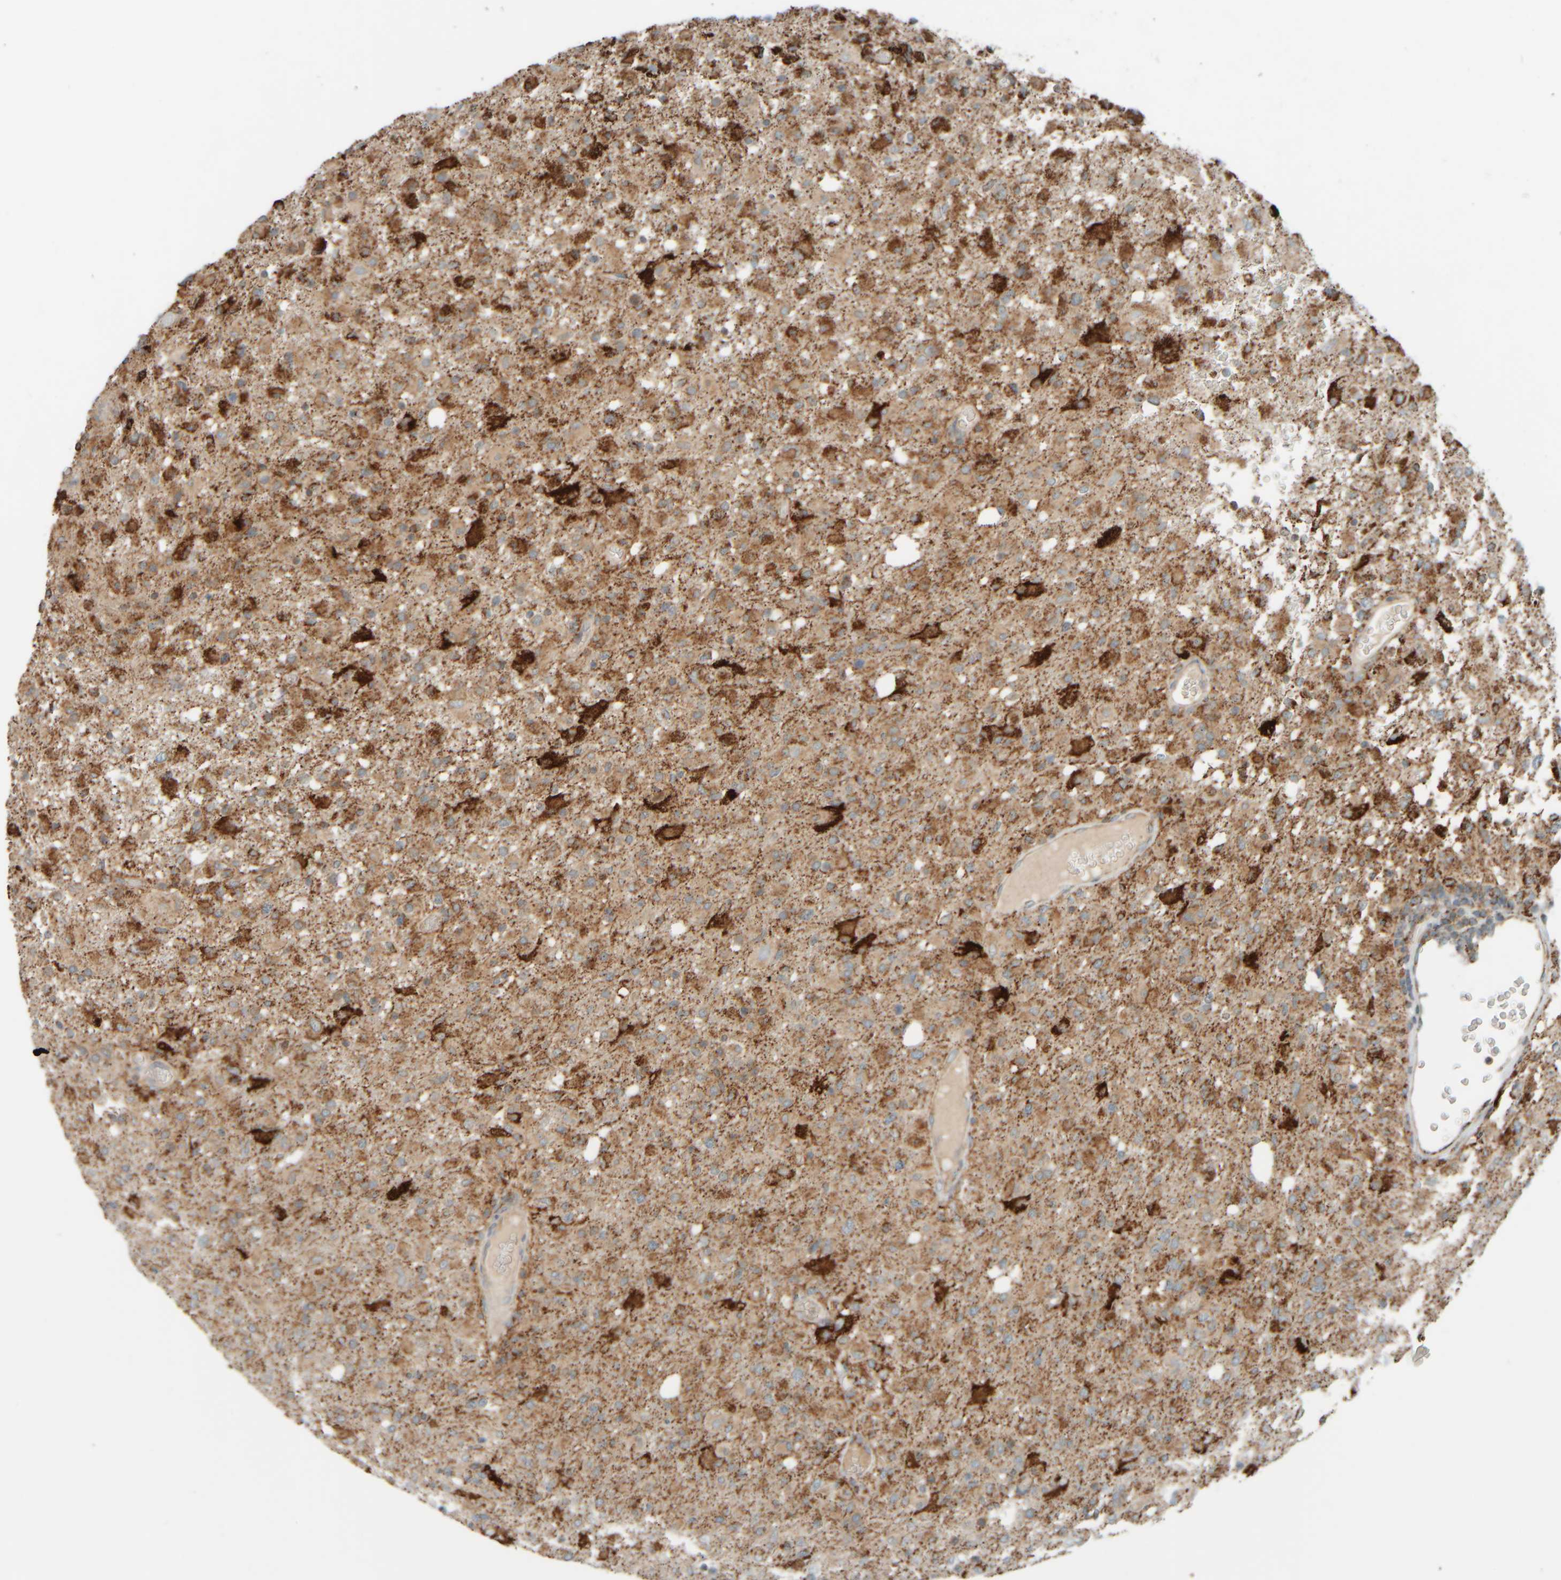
{"staining": {"intensity": "moderate", "quantity": ">75%", "location": "cytoplasmic/membranous"}, "tissue": "glioma", "cell_type": "Tumor cells", "image_type": "cancer", "snomed": [{"axis": "morphology", "description": "Glioma, malignant, High grade"}, {"axis": "topography", "description": "Brain"}], "caption": "This is an image of immunohistochemistry staining of glioma, which shows moderate expression in the cytoplasmic/membranous of tumor cells.", "gene": "SPAG5", "patient": {"sex": "female", "age": 57}}